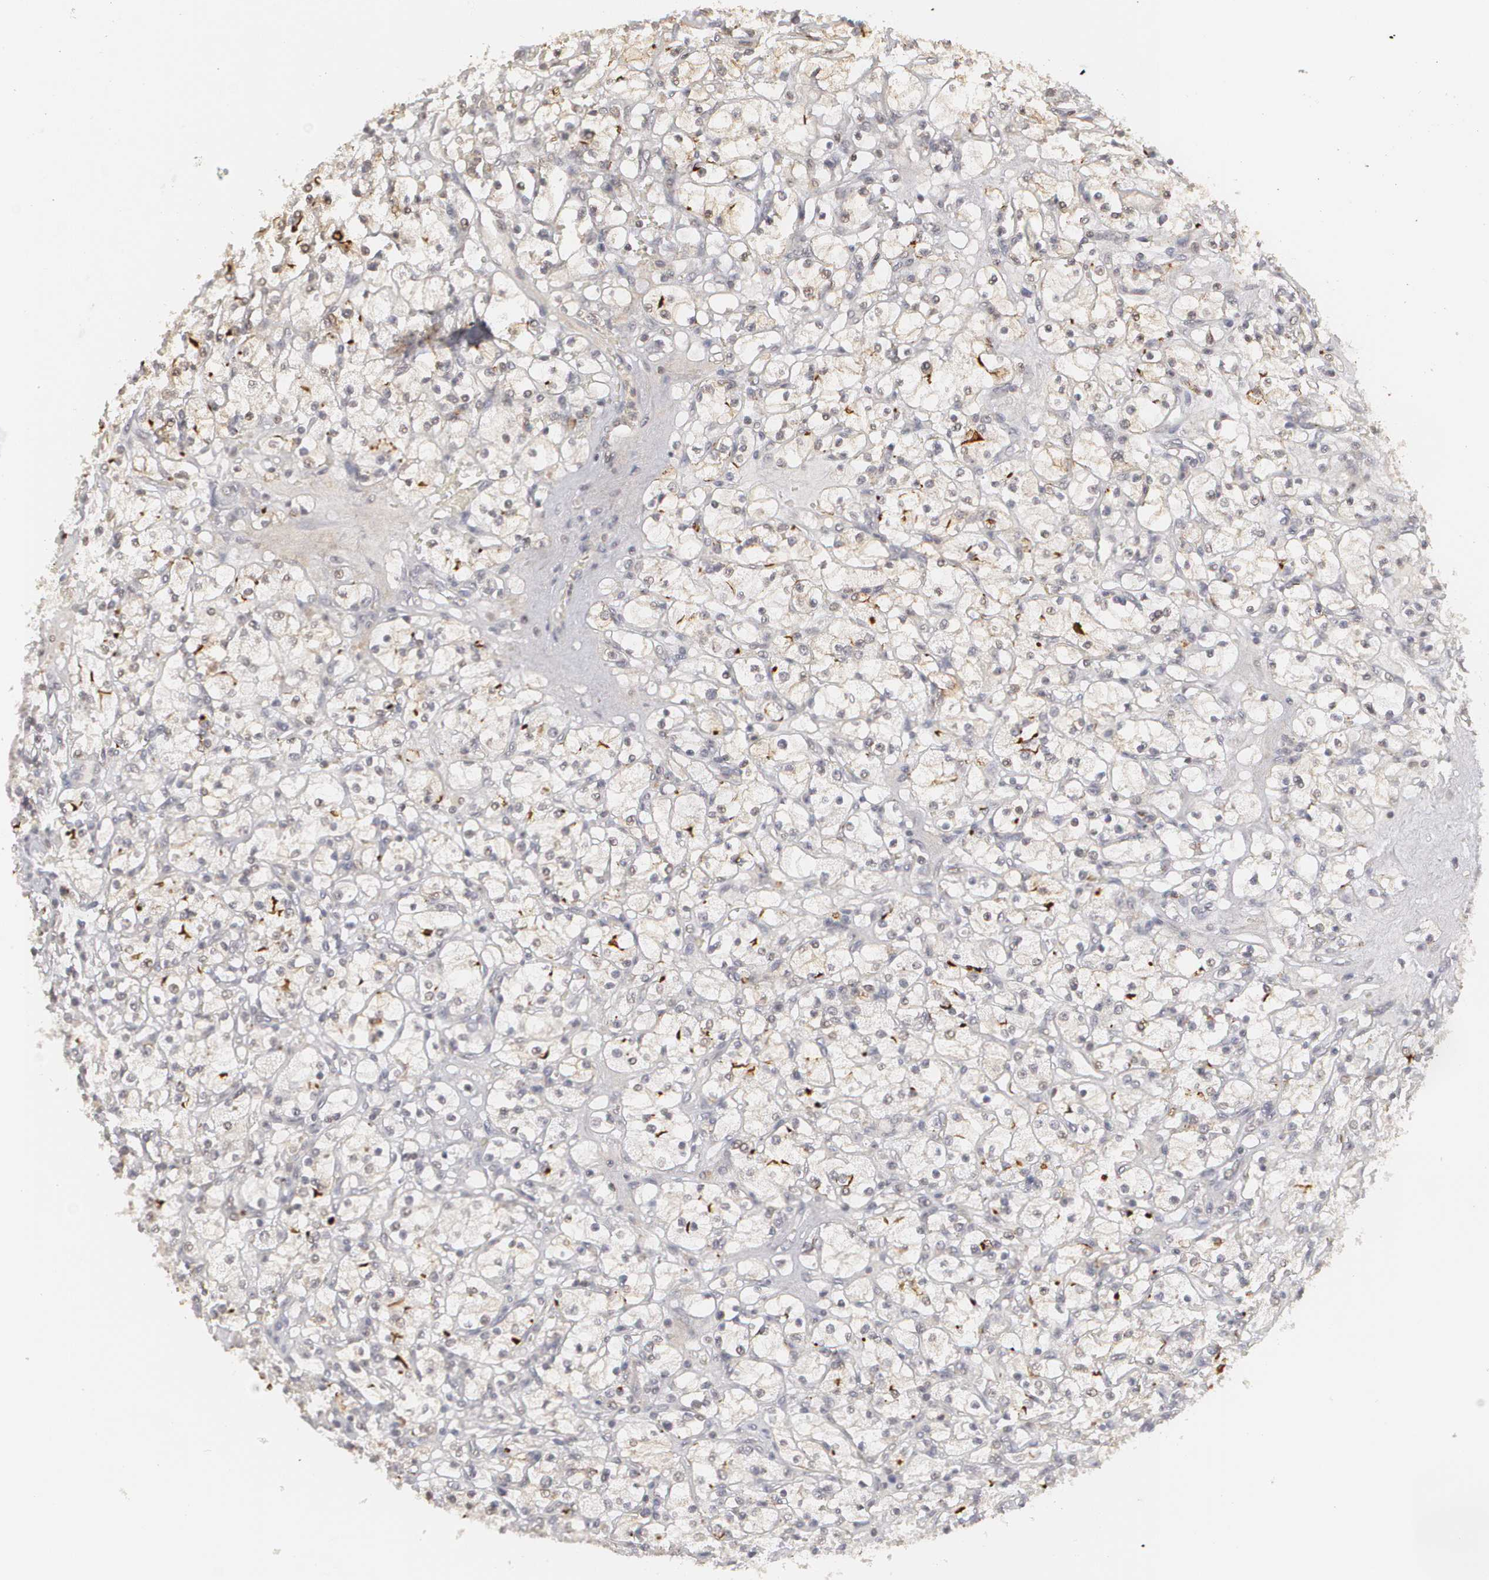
{"staining": {"intensity": "strong", "quantity": "<25%", "location": "cytoplasmic/membranous"}, "tissue": "renal cancer", "cell_type": "Tumor cells", "image_type": "cancer", "snomed": [{"axis": "morphology", "description": "Adenocarcinoma, NOS"}, {"axis": "topography", "description": "Kidney"}], "caption": "Protein expression by IHC displays strong cytoplasmic/membranous positivity in approximately <25% of tumor cells in renal cancer (adenocarcinoma).", "gene": "CLDN2", "patient": {"sex": "female", "age": 83}}